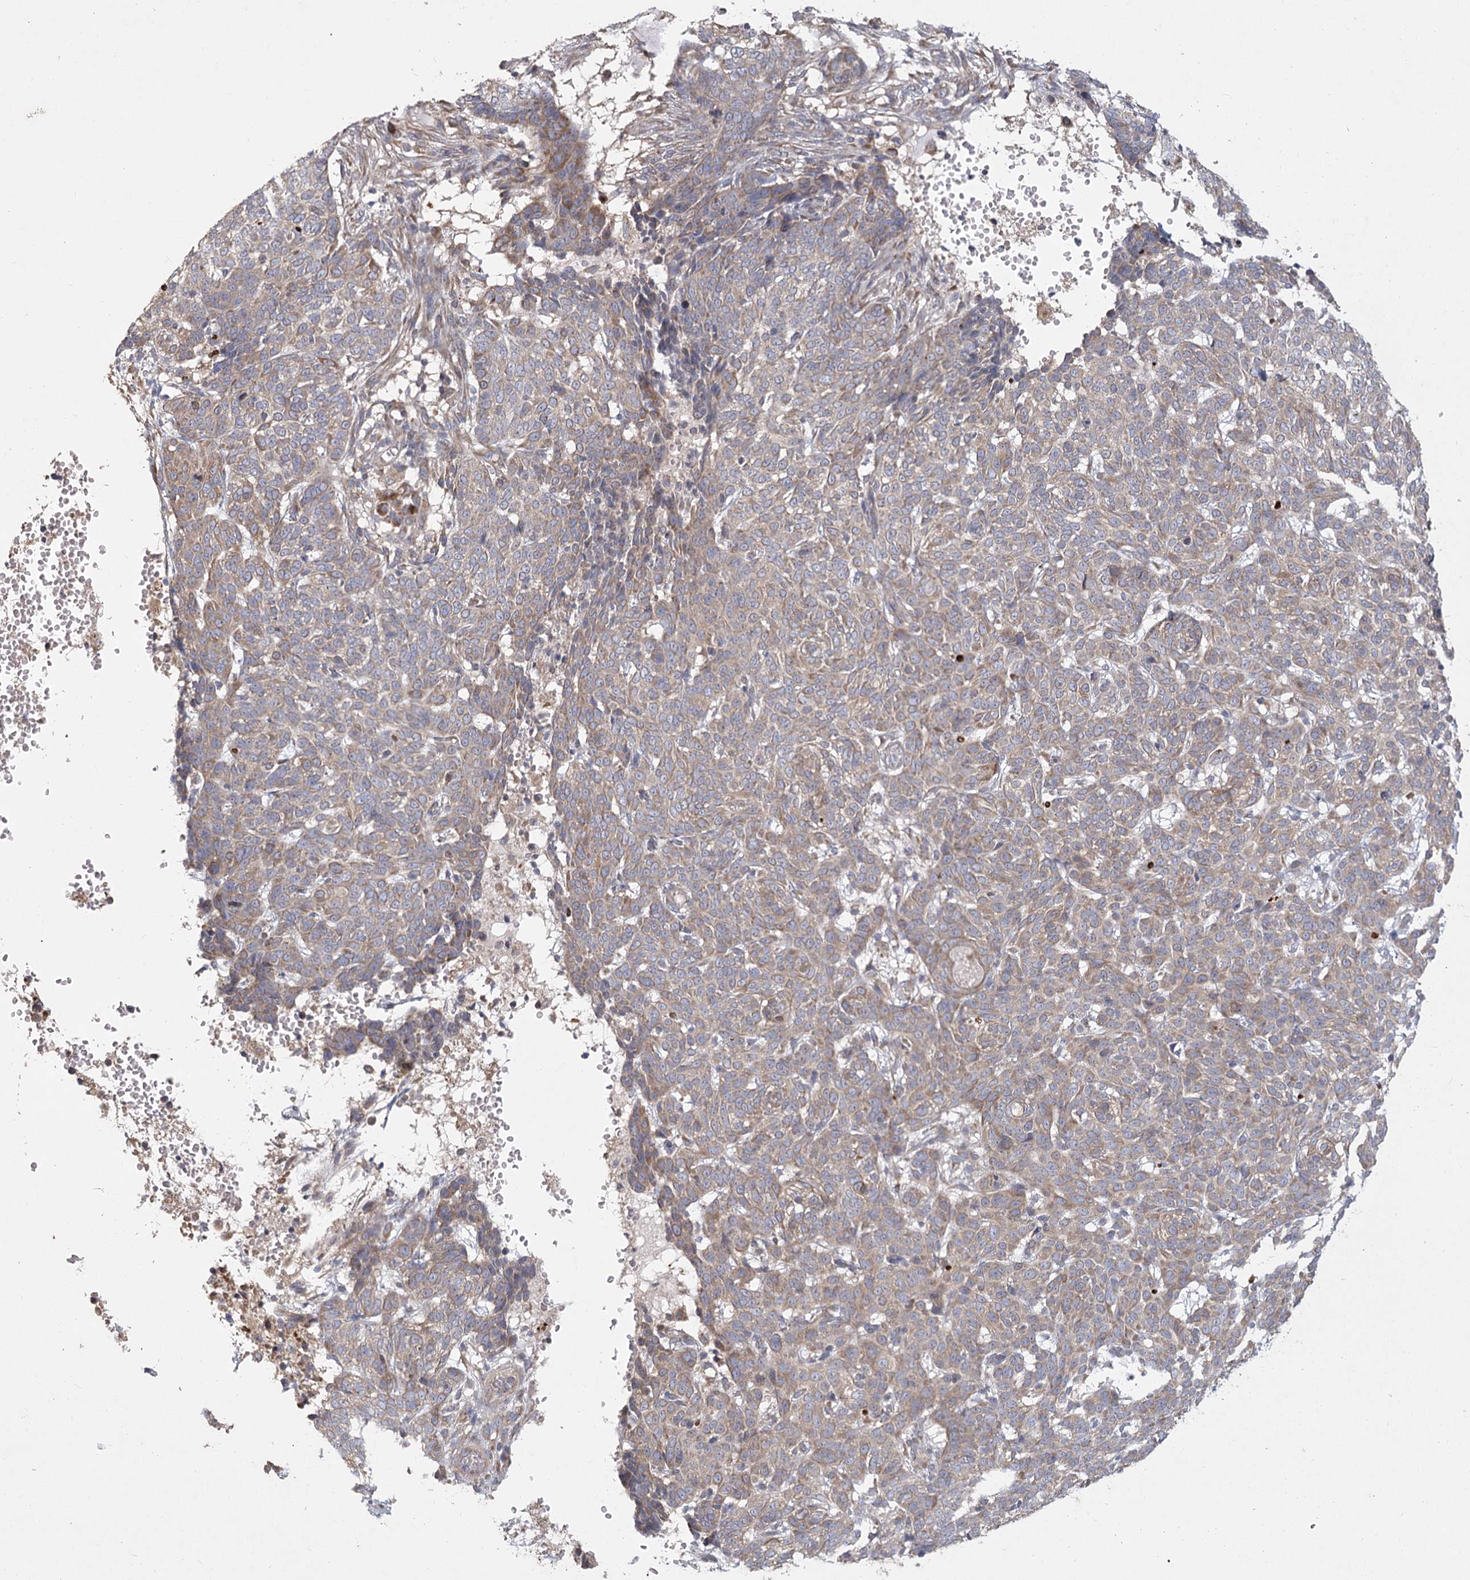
{"staining": {"intensity": "weak", "quantity": "25%-75%", "location": "cytoplasmic/membranous"}, "tissue": "skin cancer", "cell_type": "Tumor cells", "image_type": "cancer", "snomed": [{"axis": "morphology", "description": "Basal cell carcinoma"}, {"axis": "topography", "description": "Skin"}], "caption": "Human skin cancer stained for a protein (brown) exhibits weak cytoplasmic/membranous positive positivity in about 25%-75% of tumor cells.", "gene": "CNTLN", "patient": {"sex": "male", "age": 85}}